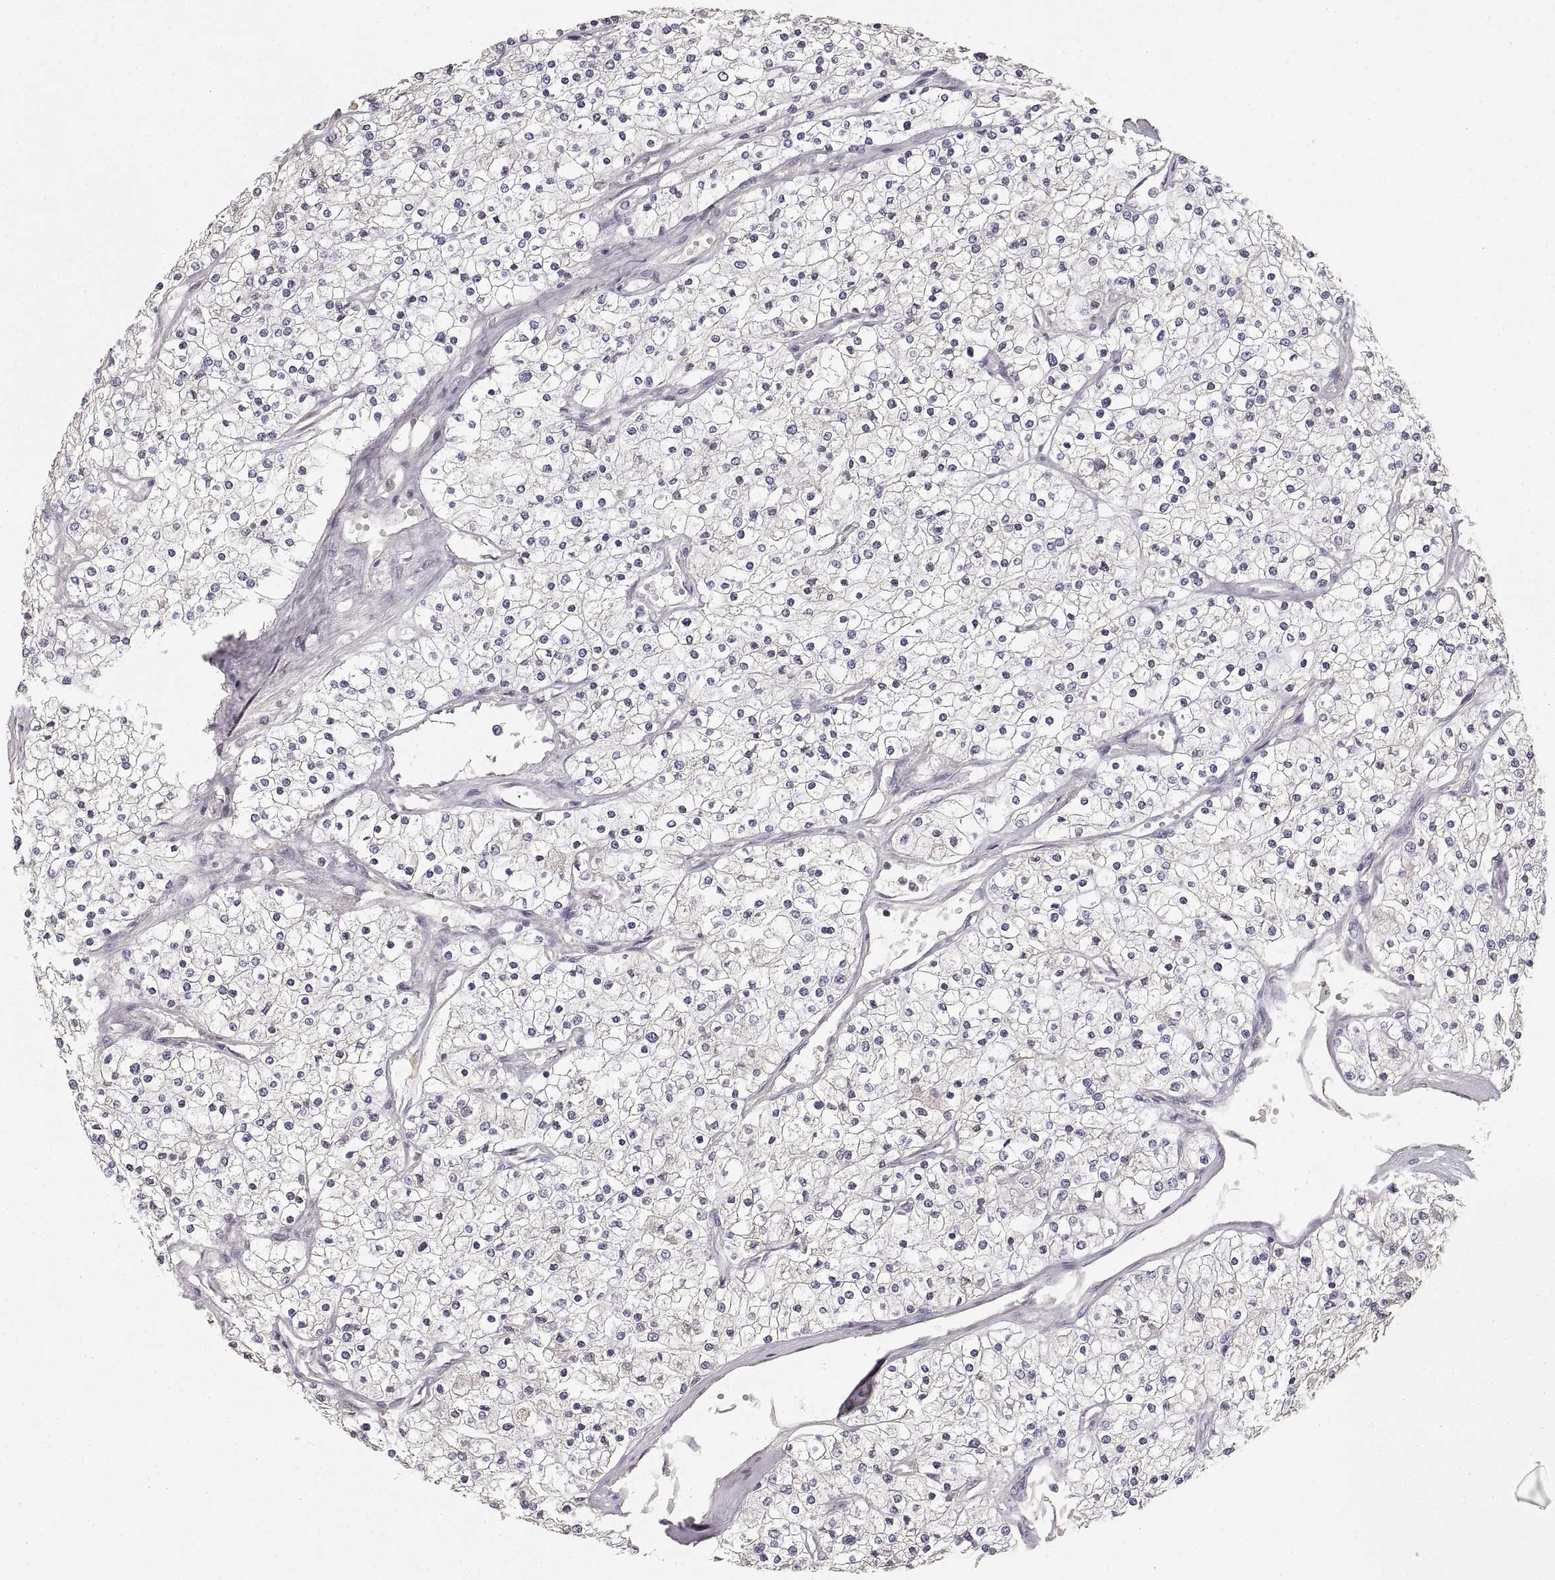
{"staining": {"intensity": "negative", "quantity": "none", "location": "none"}, "tissue": "renal cancer", "cell_type": "Tumor cells", "image_type": "cancer", "snomed": [{"axis": "morphology", "description": "Adenocarcinoma, NOS"}, {"axis": "topography", "description": "Kidney"}], "caption": "A high-resolution image shows IHC staining of renal cancer (adenocarcinoma), which reveals no significant expression in tumor cells. Brightfield microscopy of immunohistochemistry stained with DAB (3,3'-diaminobenzidine) (brown) and hematoxylin (blue), captured at high magnification.", "gene": "RUNDC3A", "patient": {"sex": "male", "age": 80}}